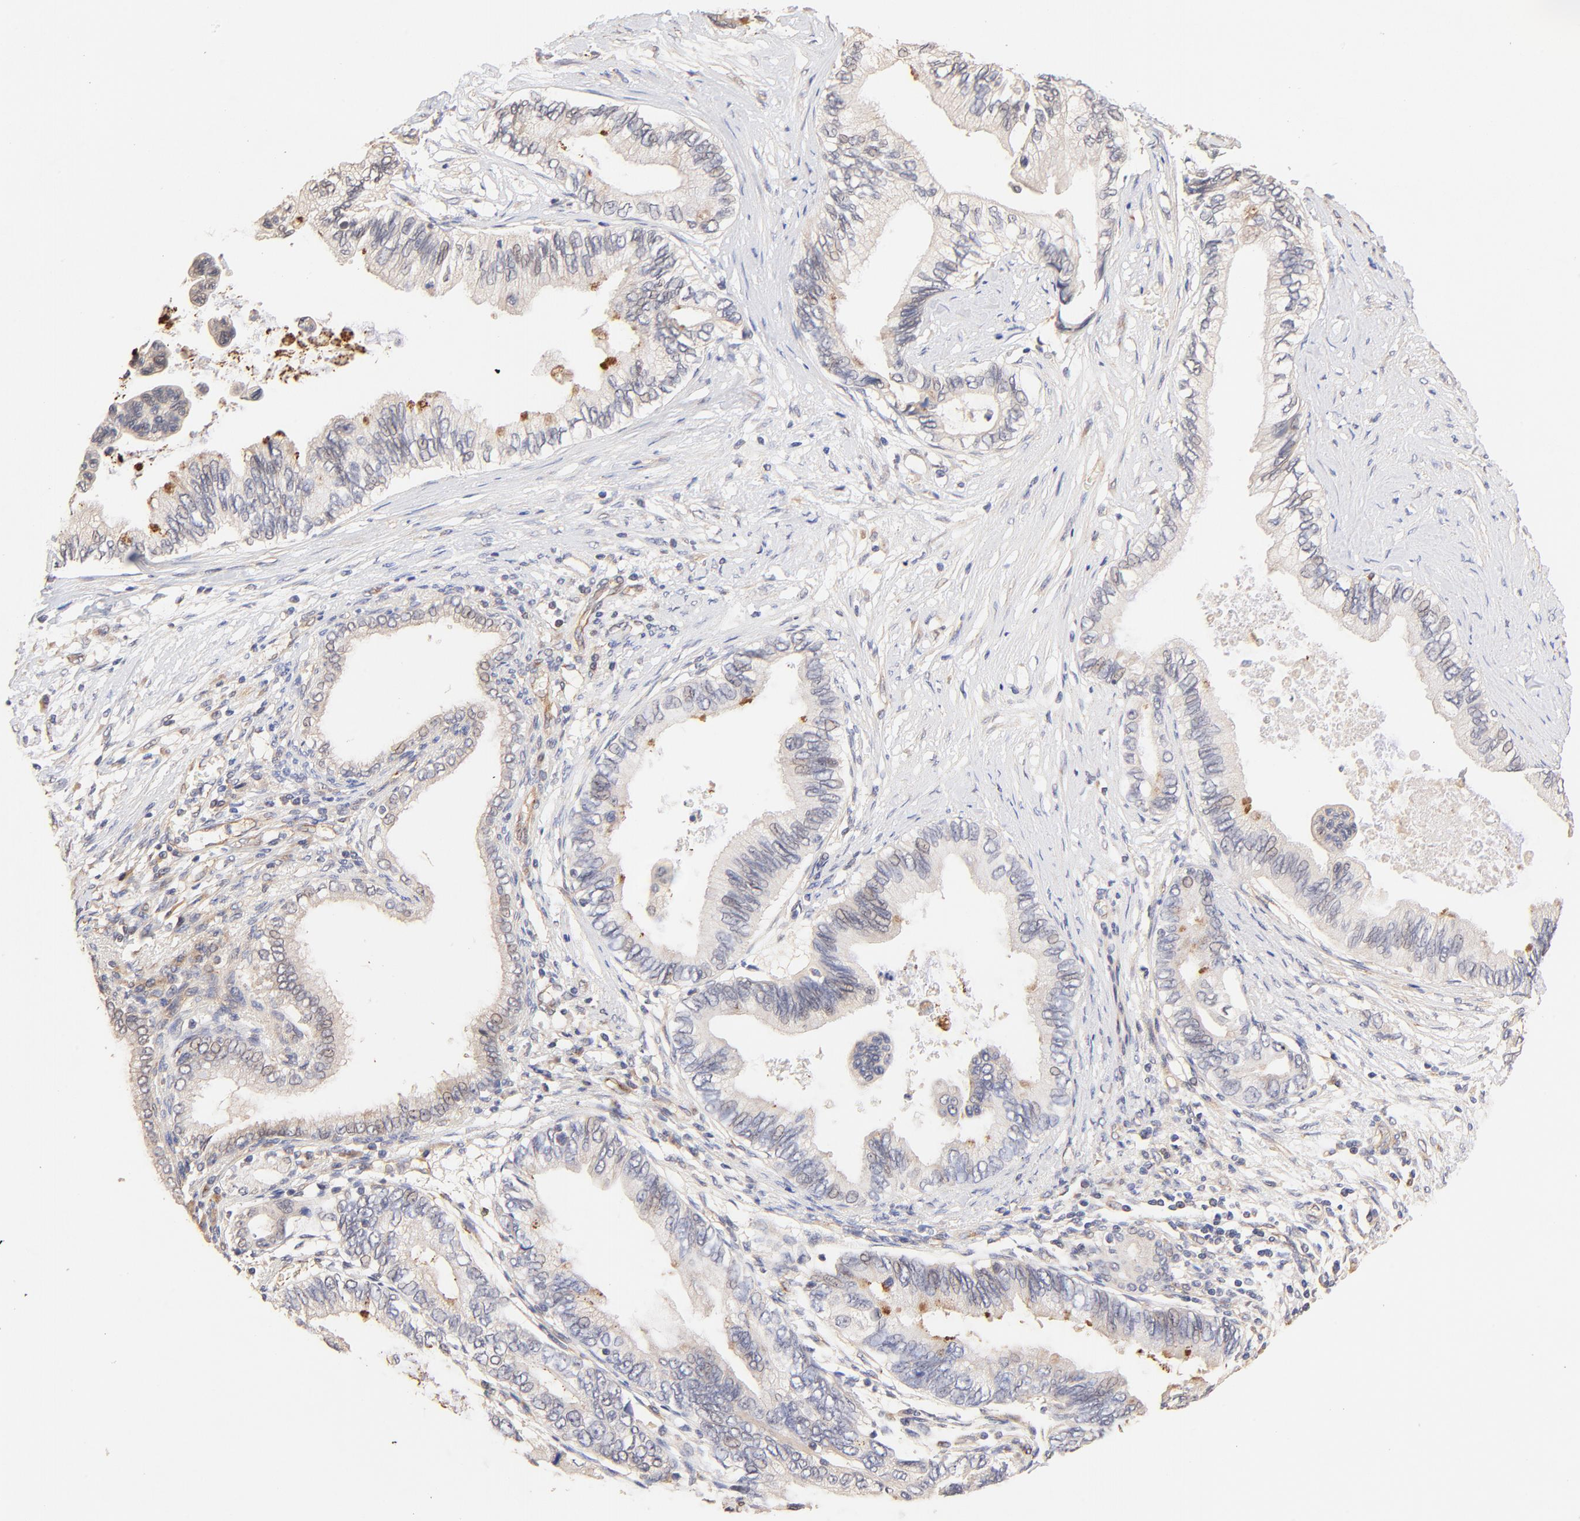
{"staining": {"intensity": "weak", "quantity": "25%-75%", "location": "cytoplasmic/membranous,nuclear"}, "tissue": "pancreatic cancer", "cell_type": "Tumor cells", "image_type": "cancer", "snomed": [{"axis": "morphology", "description": "Adenocarcinoma, NOS"}, {"axis": "topography", "description": "Pancreas"}], "caption": "This photomicrograph displays immunohistochemistry staining of pancreatic cancer, with low weak cytoplasmic/membranous and nuclear staining in approximately 25%-75% of tumor cells.", "gene": "TNFAIP3", "patient": {"sex": "female", "age": 66}}